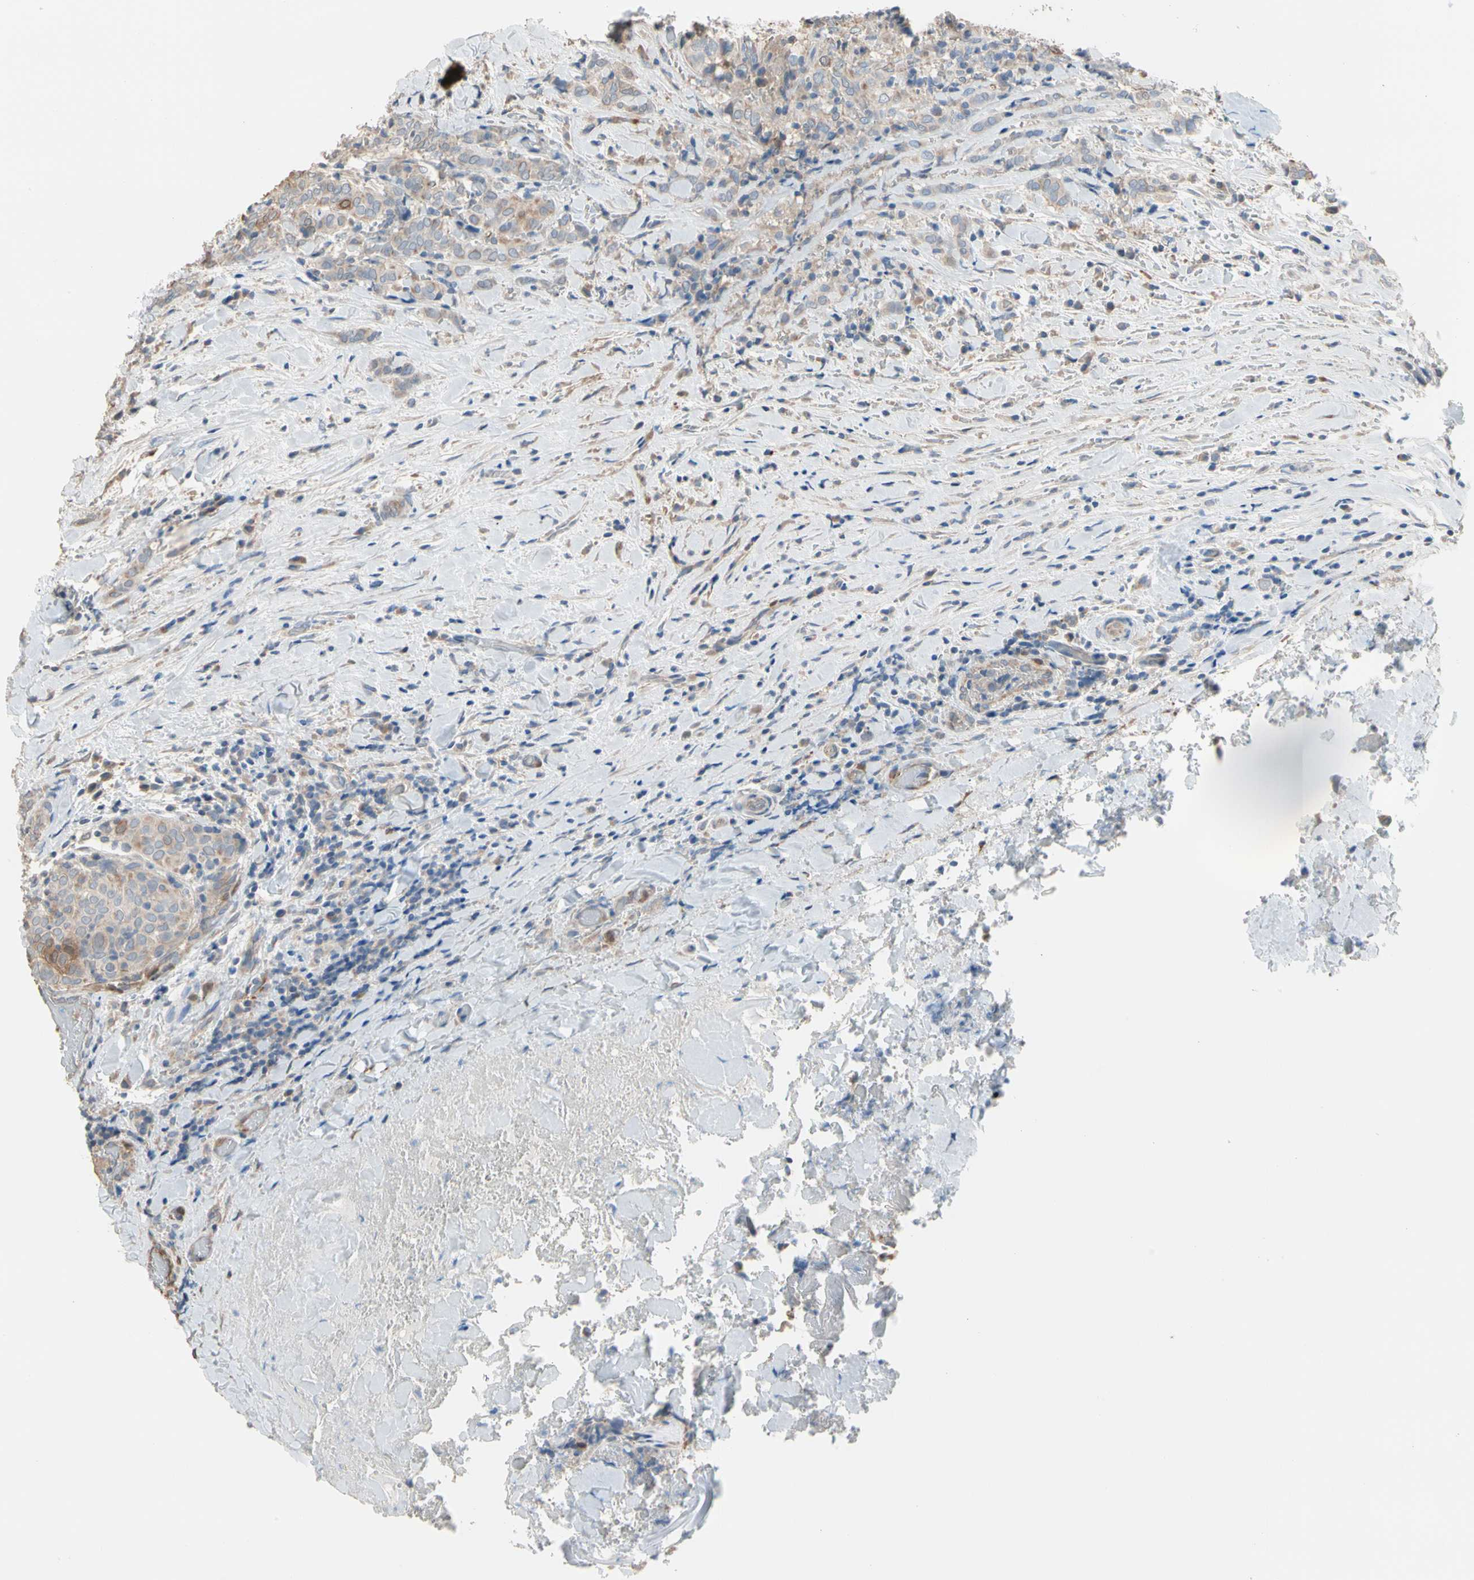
{"staining": {"intensity": "moderate", "quantity": "<25%", "location": "cytoplasmic/membranous"}, "tissue": "thyroid cancer", "cell_type": "Tumor cells", "image_type": "cancer", "snomed": [{"axis": "morphology", "description": "Normal tissue, NOS"}, {"axis": "morphology", "description": "Papillary adenocarcinoma, NOS"}, {"axis": "topography", "description": "Thyroid gland"}], "caption": "Immunohistochemical staining of human thyroid cancer shows low levels of moderate cytoplasmic/membranous staining in approximately <25% of tumor cells.", "gene": "BBOX1", "patient": {"sex": "female", "age": 30}}